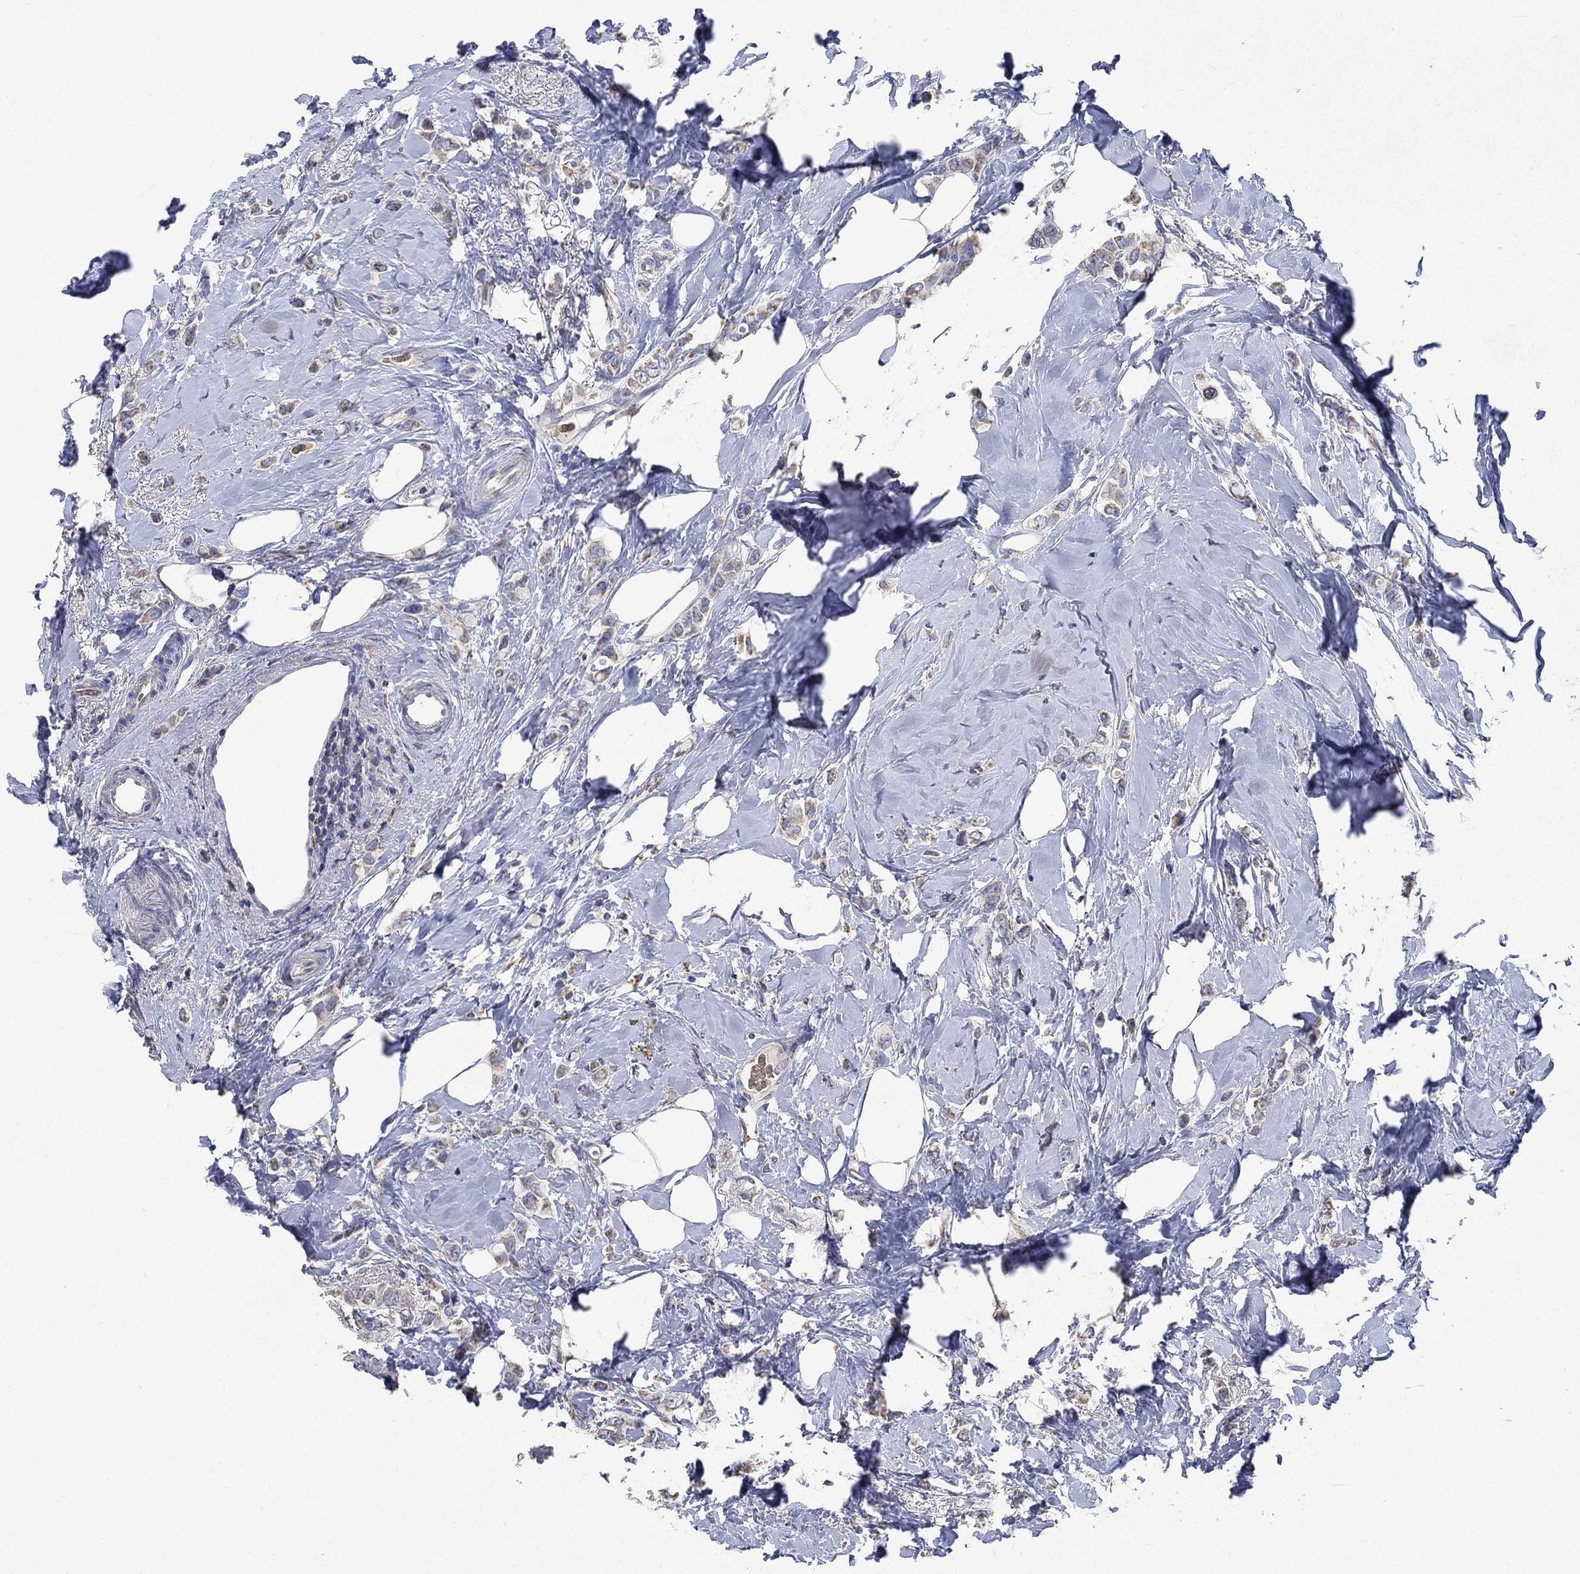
{"staining": {"intensity": "weak", "quantity": "<25%", "location": "cytoplasmic/membranous"}, "tissue": "breast cancer", "cell_type": "Tumor cells", "image_type": "cancer", "snomed": [{"axis": "morphology", "description": "Lobular carcinoma"}, {"axis": "topography", "description": "Breast"}], "caption": "A photomicrograph of human breast cancer (lobular carcinoma) is negative for staining in tumor cells.", "gene": "UGT8", "patient": {"sex": "female", "age": 66}}